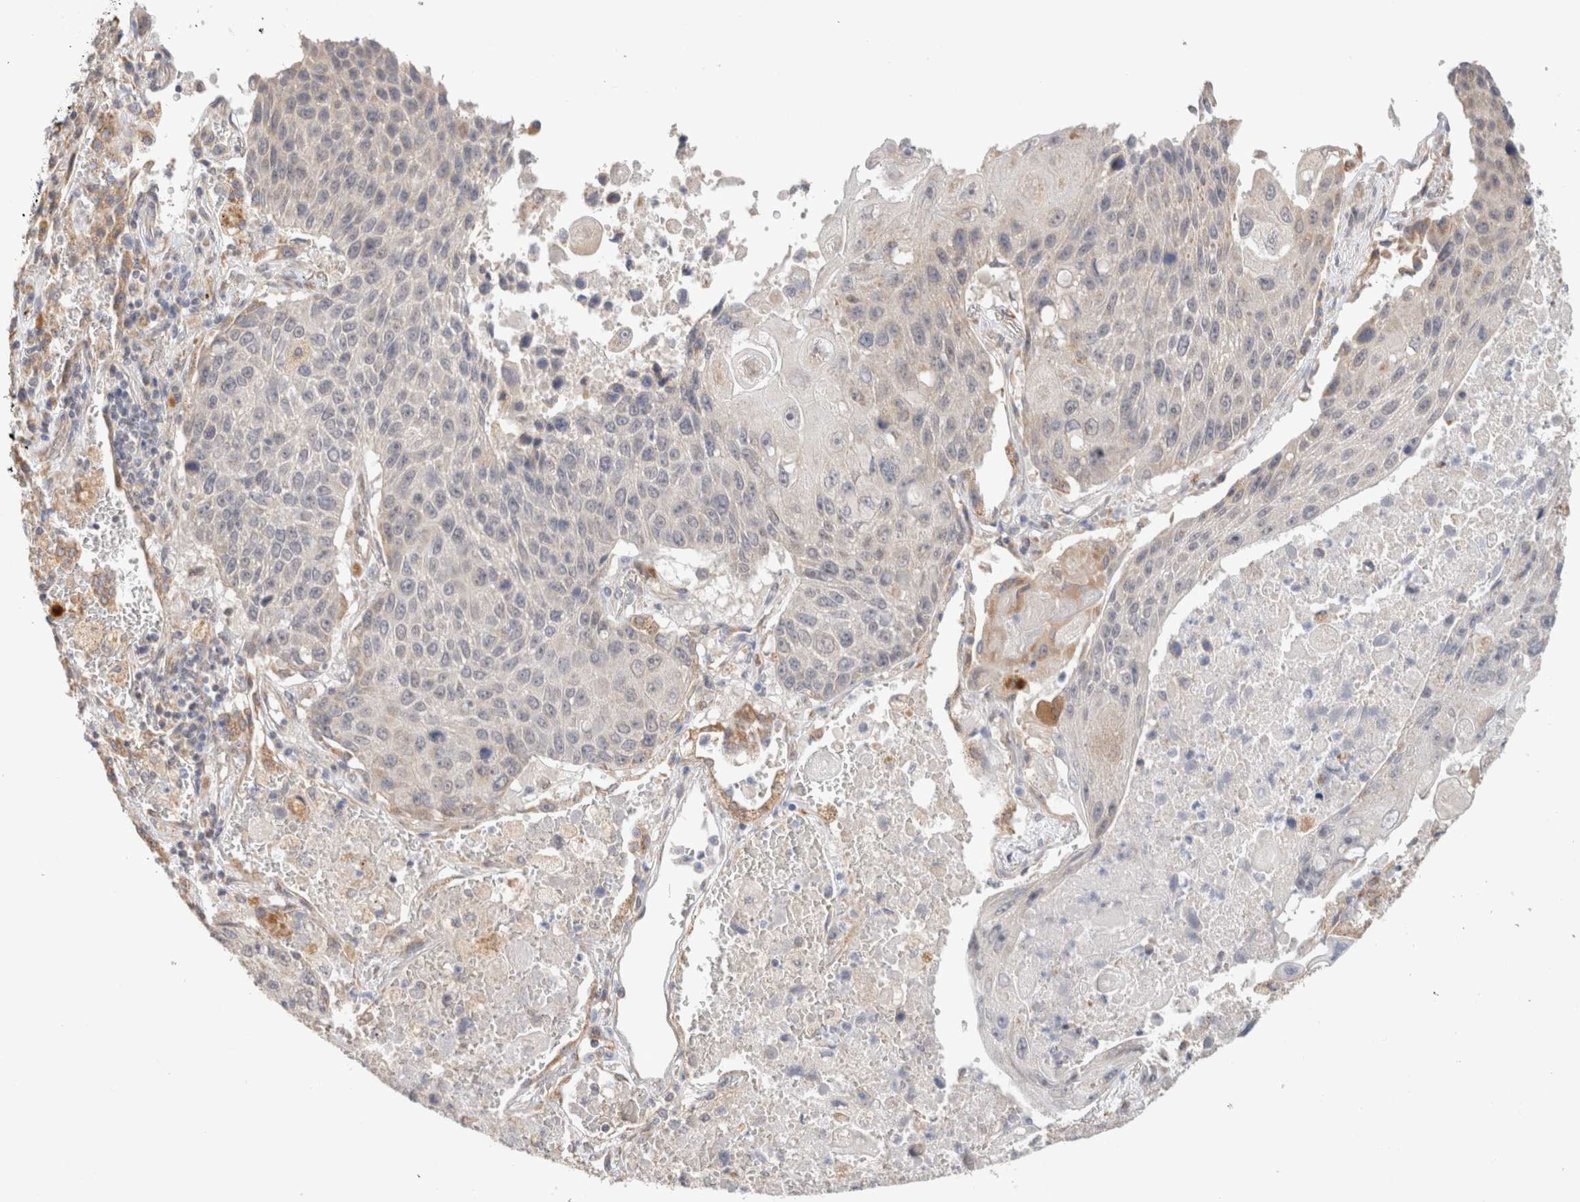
{"staining": {"intensity": "negative", "quantity": "none", "location": "none"}, "tissue": "lung cancer", "cell_type": "Tumor cells", "image_type": "cancer", "snomed": [{"axis": "morphology", "description": "Squamous cell carcinoma, NOS"}, {"axis": "topography", "description": "Lung"}], "caption": "Immunohistochemical staining of lung cancer (squamous cell carcinoma) reveals no significant staining in tumor cells.", "gene": "CA13", "patient": {"sex": "male", "age": 61}}